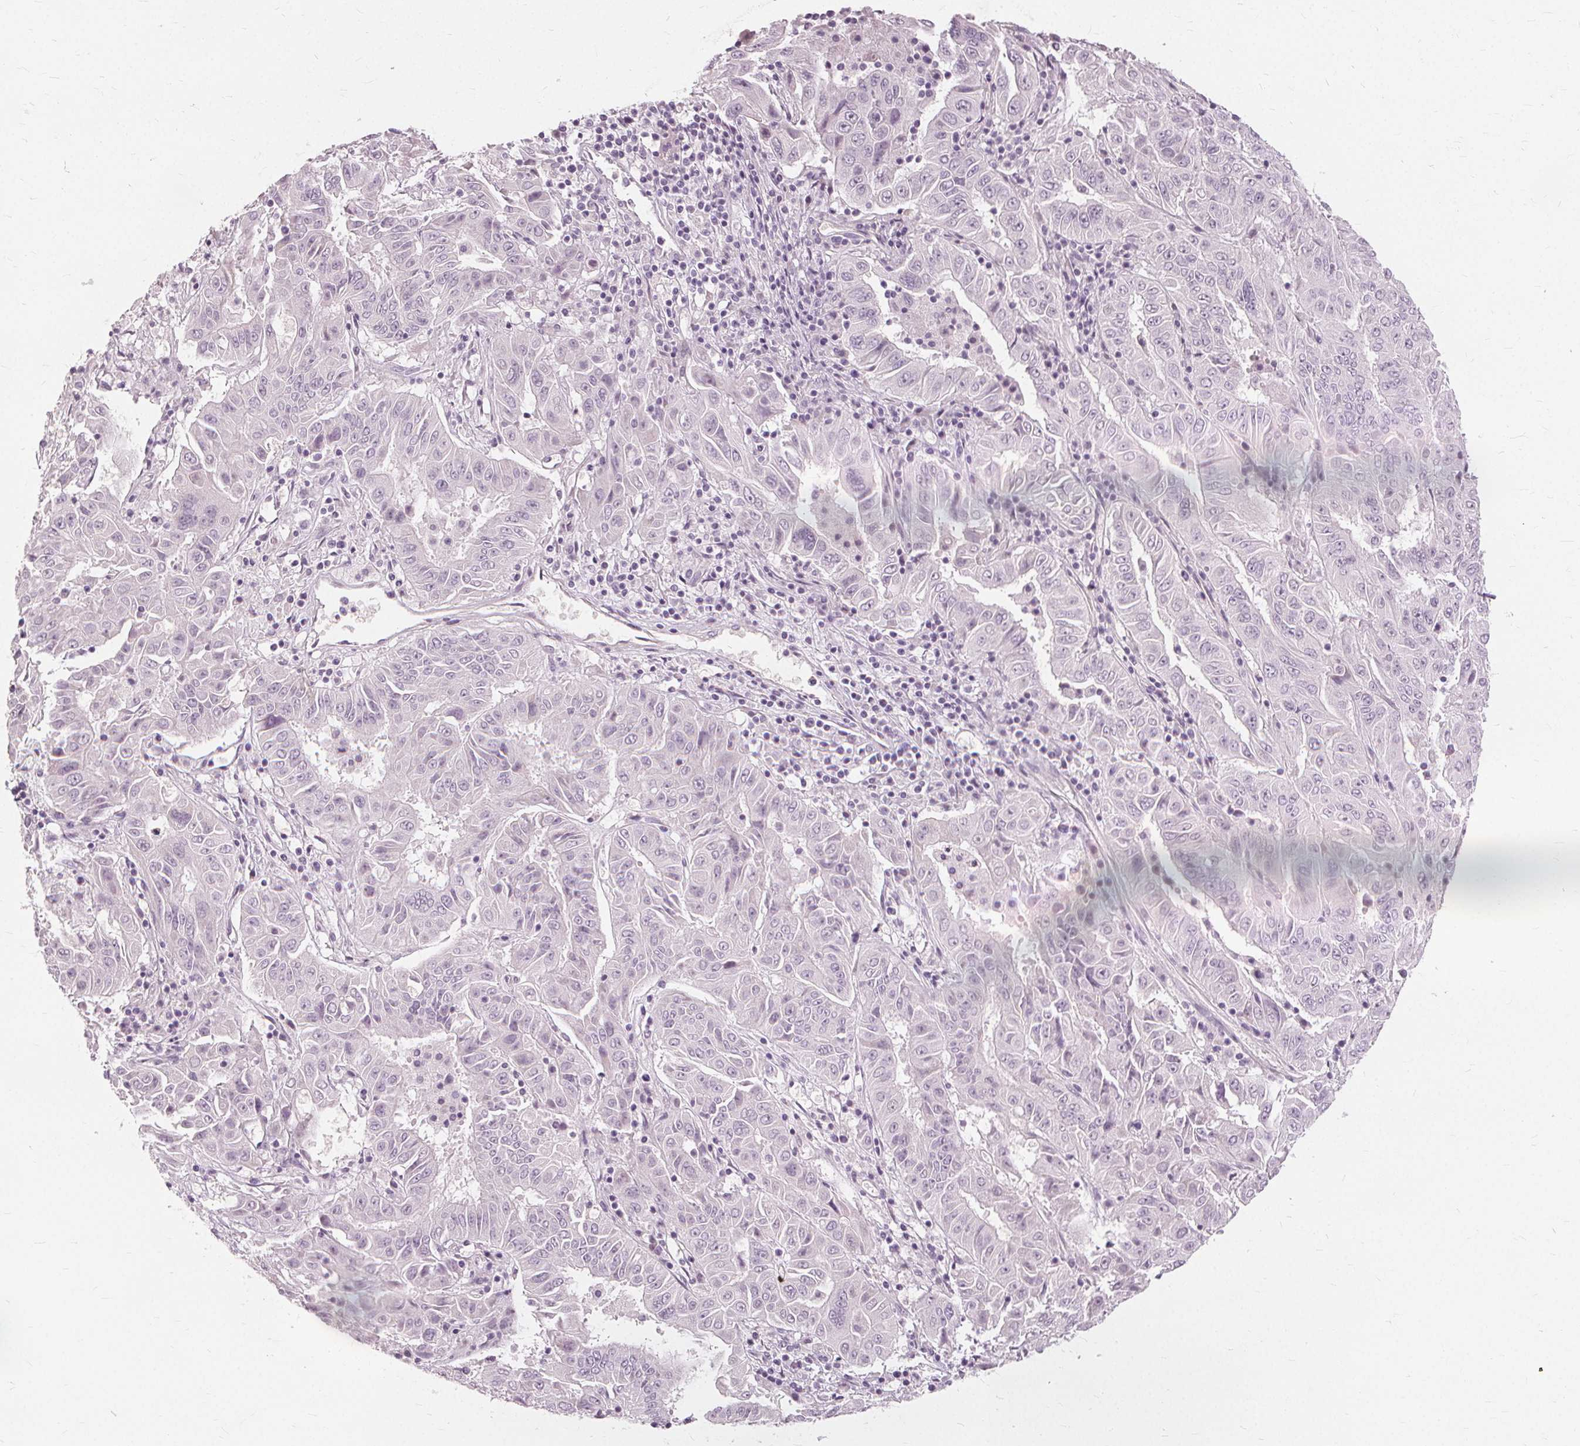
{"staining": {"intensity": "negative", "quantity": "none", "location": "none"}, "tissue": "pancreatic cancer", "cell_type": "Tumor cells", "image_type": "cancer", "snomed": [{"axis": "morphology", "description": "Adenocarcinoma, NOS"}, {"axis": "topography", "description": "Pancreas"}], "caption": "Immunohistochemistry image of neoplastic tissue: pancreatic cancer (adenocarcinoma) stained with DAB demonstrates no significant protein staining in tumor cells.", "gene": "SFTPD", "patient": {"sex": "male", "age": 63}}